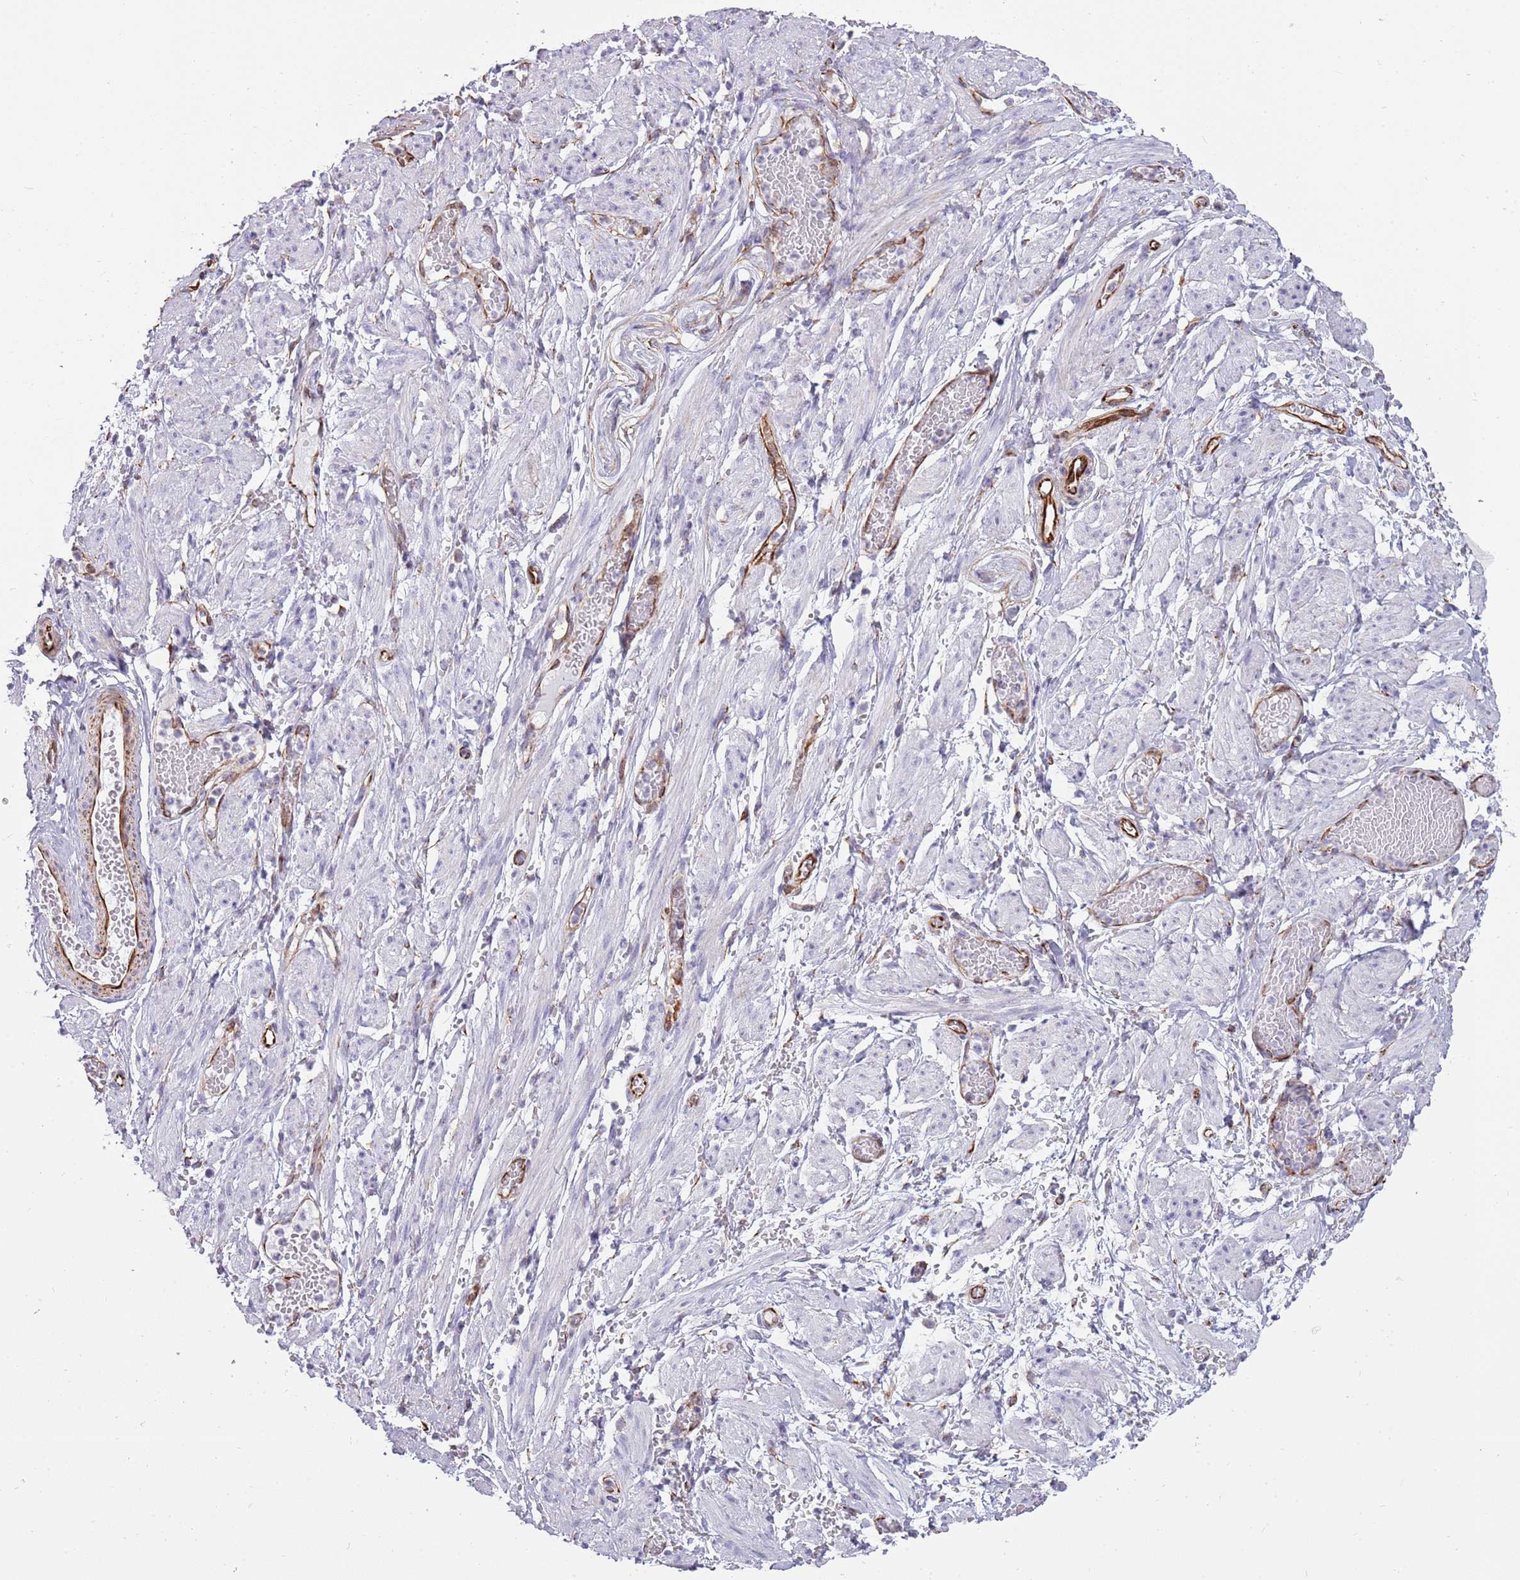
{"staining": {"intensity": "weak", "quantity": "25%-75%", "location": "cytoplasmic/membranous"}, "tissue": "adipose tissue", "cell_type": "Adipocytes", "image_type": "normal", "snomed": [{"axis": "morphology", "description": "Normal tissue, NOS"}, {"axis": "topography", "description": "Smooth muscle"}, {"axis": "topography", "description": "Peripheral nerve tissue"}], "caption": "Immunohistochemistry (IHC) (DAB (3,3'-diaminobenzidine)) staining of unremarkable adipose tissue exhibits weak cytoplasmic/membranous protein positivity in approximately 25%-75% of adipocytes.", "gene": "ENSG00000271254", "patient": {"sex": "female", "age": 39}}